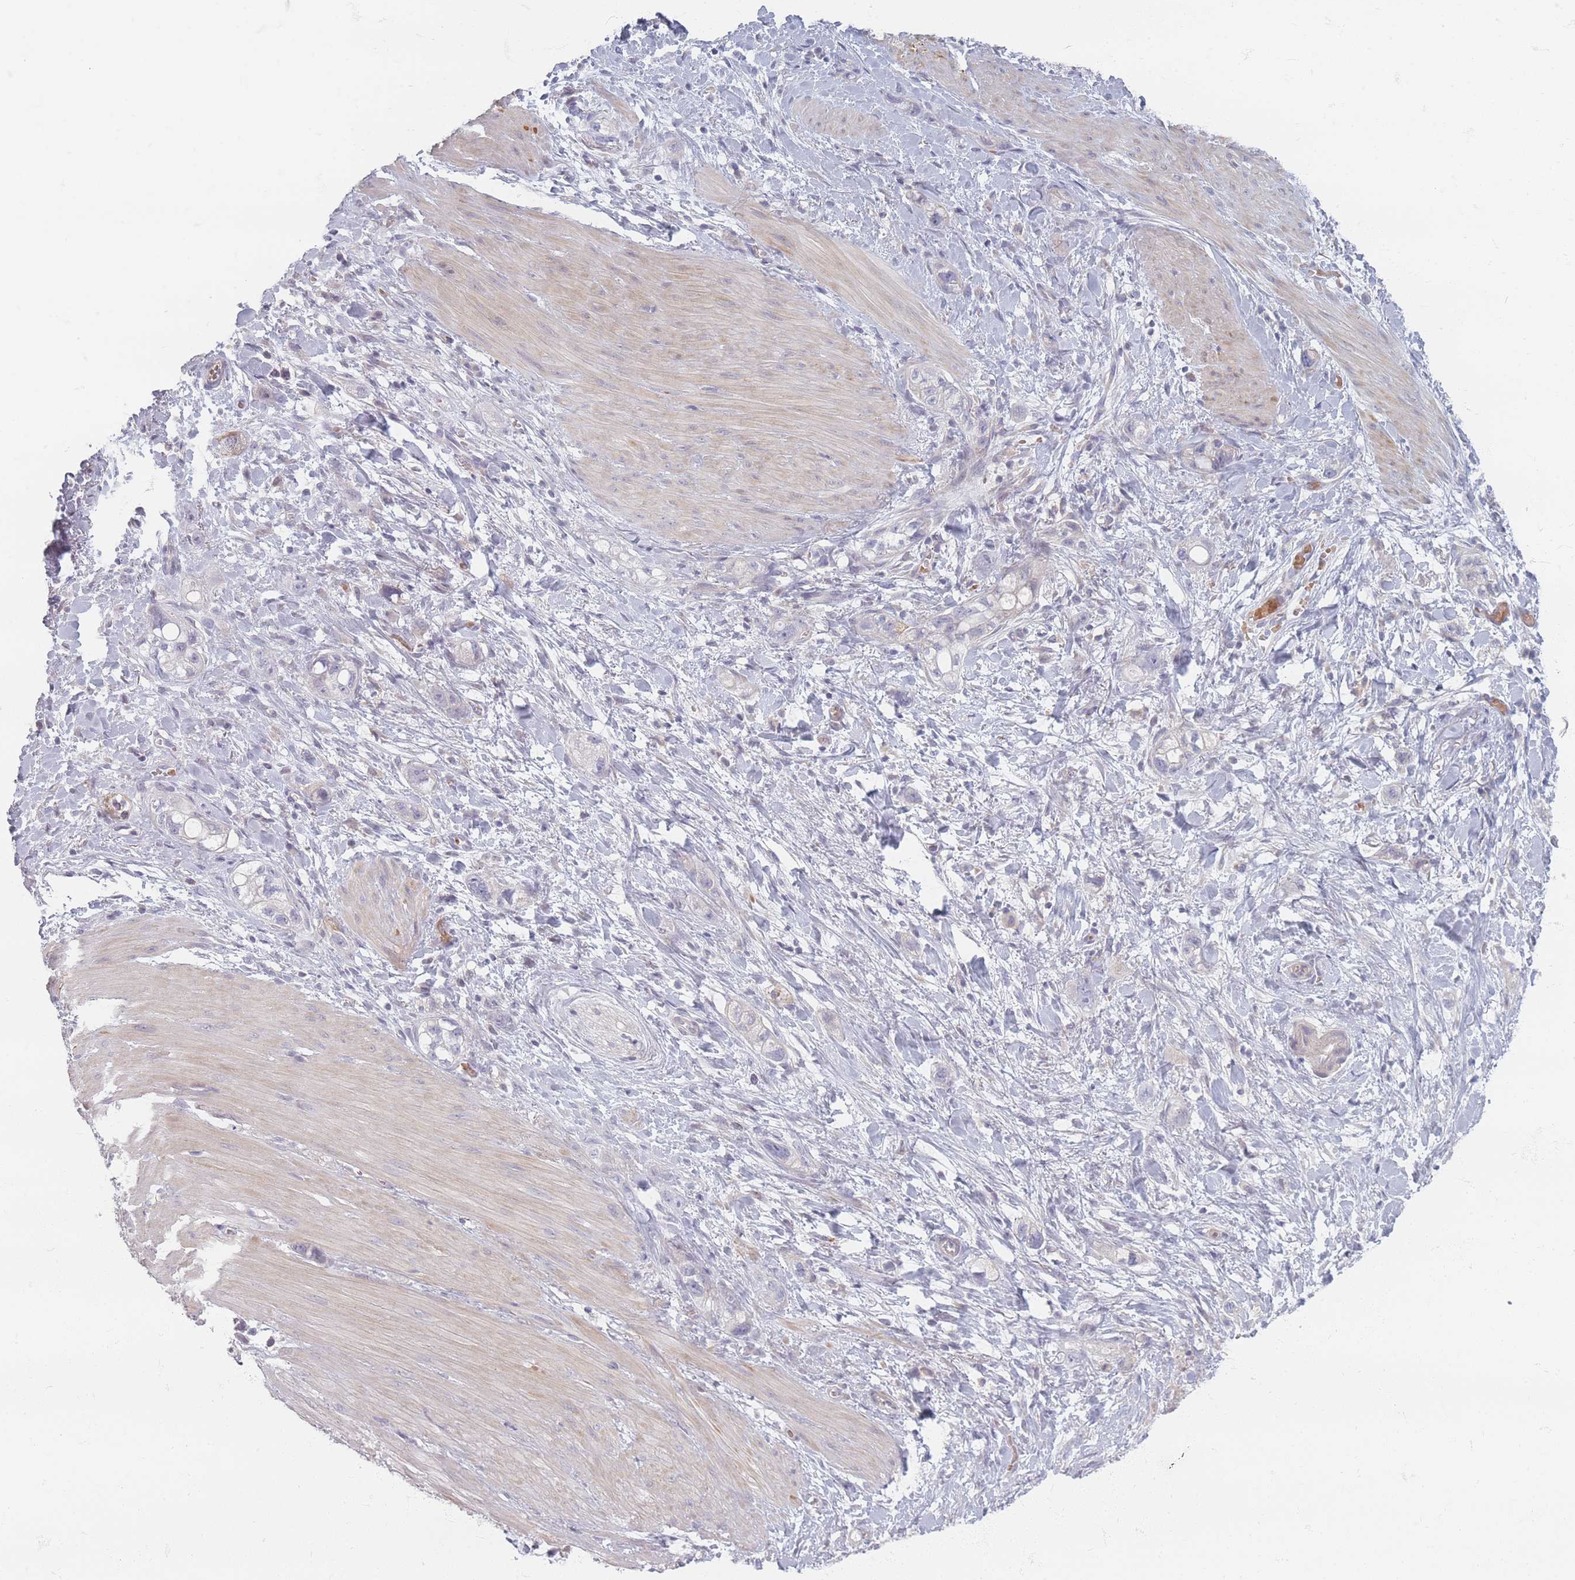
{"staining": {"intensity": "negative", "quantity": "none", "location": "none"}, "tissue": "stomach cancer", "cell_type": "Tumor cells", "image_type": "cancer", "snomed": [{"axis": "morphology", "description": "Adenocarcinoma, NOS"}, {"axis": "topography", "description": "Stomach"}, {"axis": "topography", "description": "Stomach, lower"}], "caption": "A high-resolution image shows IHC staining of adenocarcinoma (stomach), which exhibits no significant positivity in tumor cells.", "gene": "TMOD1", "patient": {"sex": "female", "age": 48}}